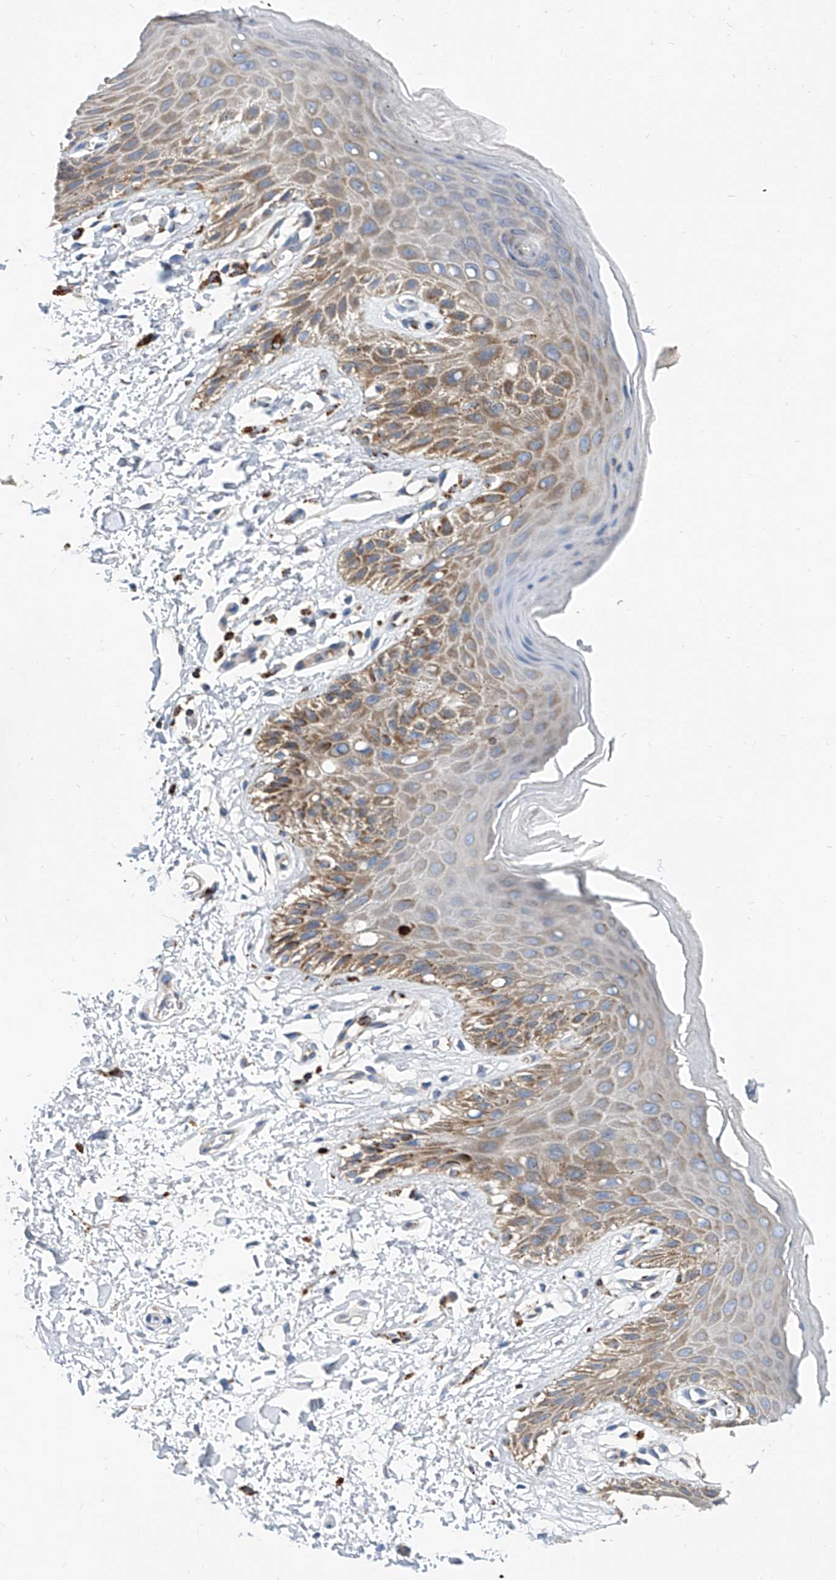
{"staining": {"intensity": "moderate", "quantity": "25%-75%", "location": "cytoplasmic/membranous"}, "tissue": "skin", "cell_type": "Epidermal cells", "image_type": "normal", "snomed": [{"axis": "morphology", "description": "Normal tissue, NOS"}, {"axis": "topography", "description": "Anal"}], "caption": "Protein analysis of unremarkable skin shows moderate cytoplasmic/membranous staining in approximately 25%-75% of epidermal cells. Using DAB (brown) and hematoxylin (blue) stains, captured at high magnification using brightfield microscopy.", "gene": "CPNE5", "patient": {"sex": "male", "age": 44}}